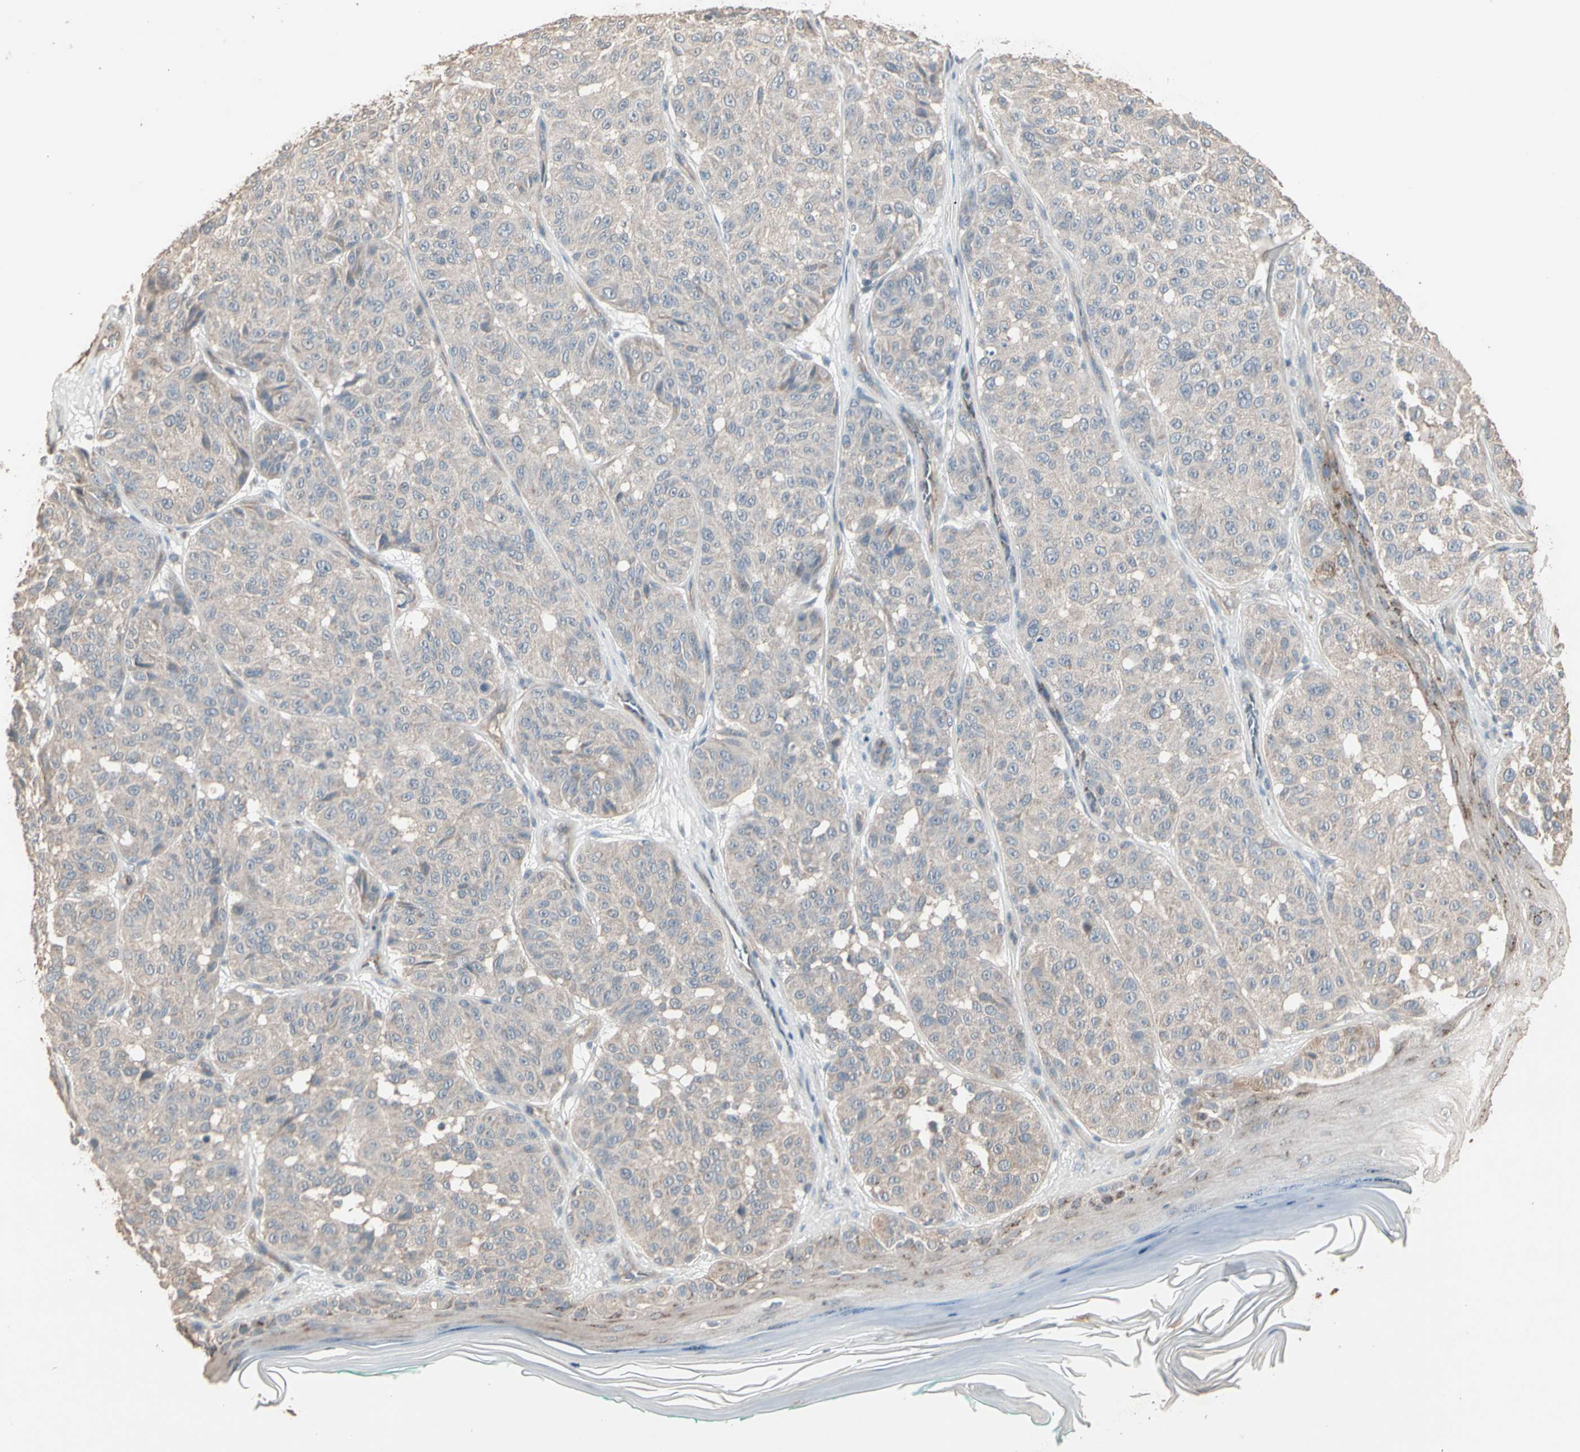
{"staining": {"intensity": "negative", "quantity": "none", "location": "none"}, "tissue": "melanoma", "cell_type": "Tumor cells", "image_type": "cancer", "snomed": [{"axis": "morphology", "description": "Malignant melanoma, NOS"}, {"axis": "topography", "description": "Skin"}], "caption": "Tumor cells are negative for brown protein staining in malignant melanoma.", "gene": "GALNT3", "patient": {"sex": "female", "age": 46}}